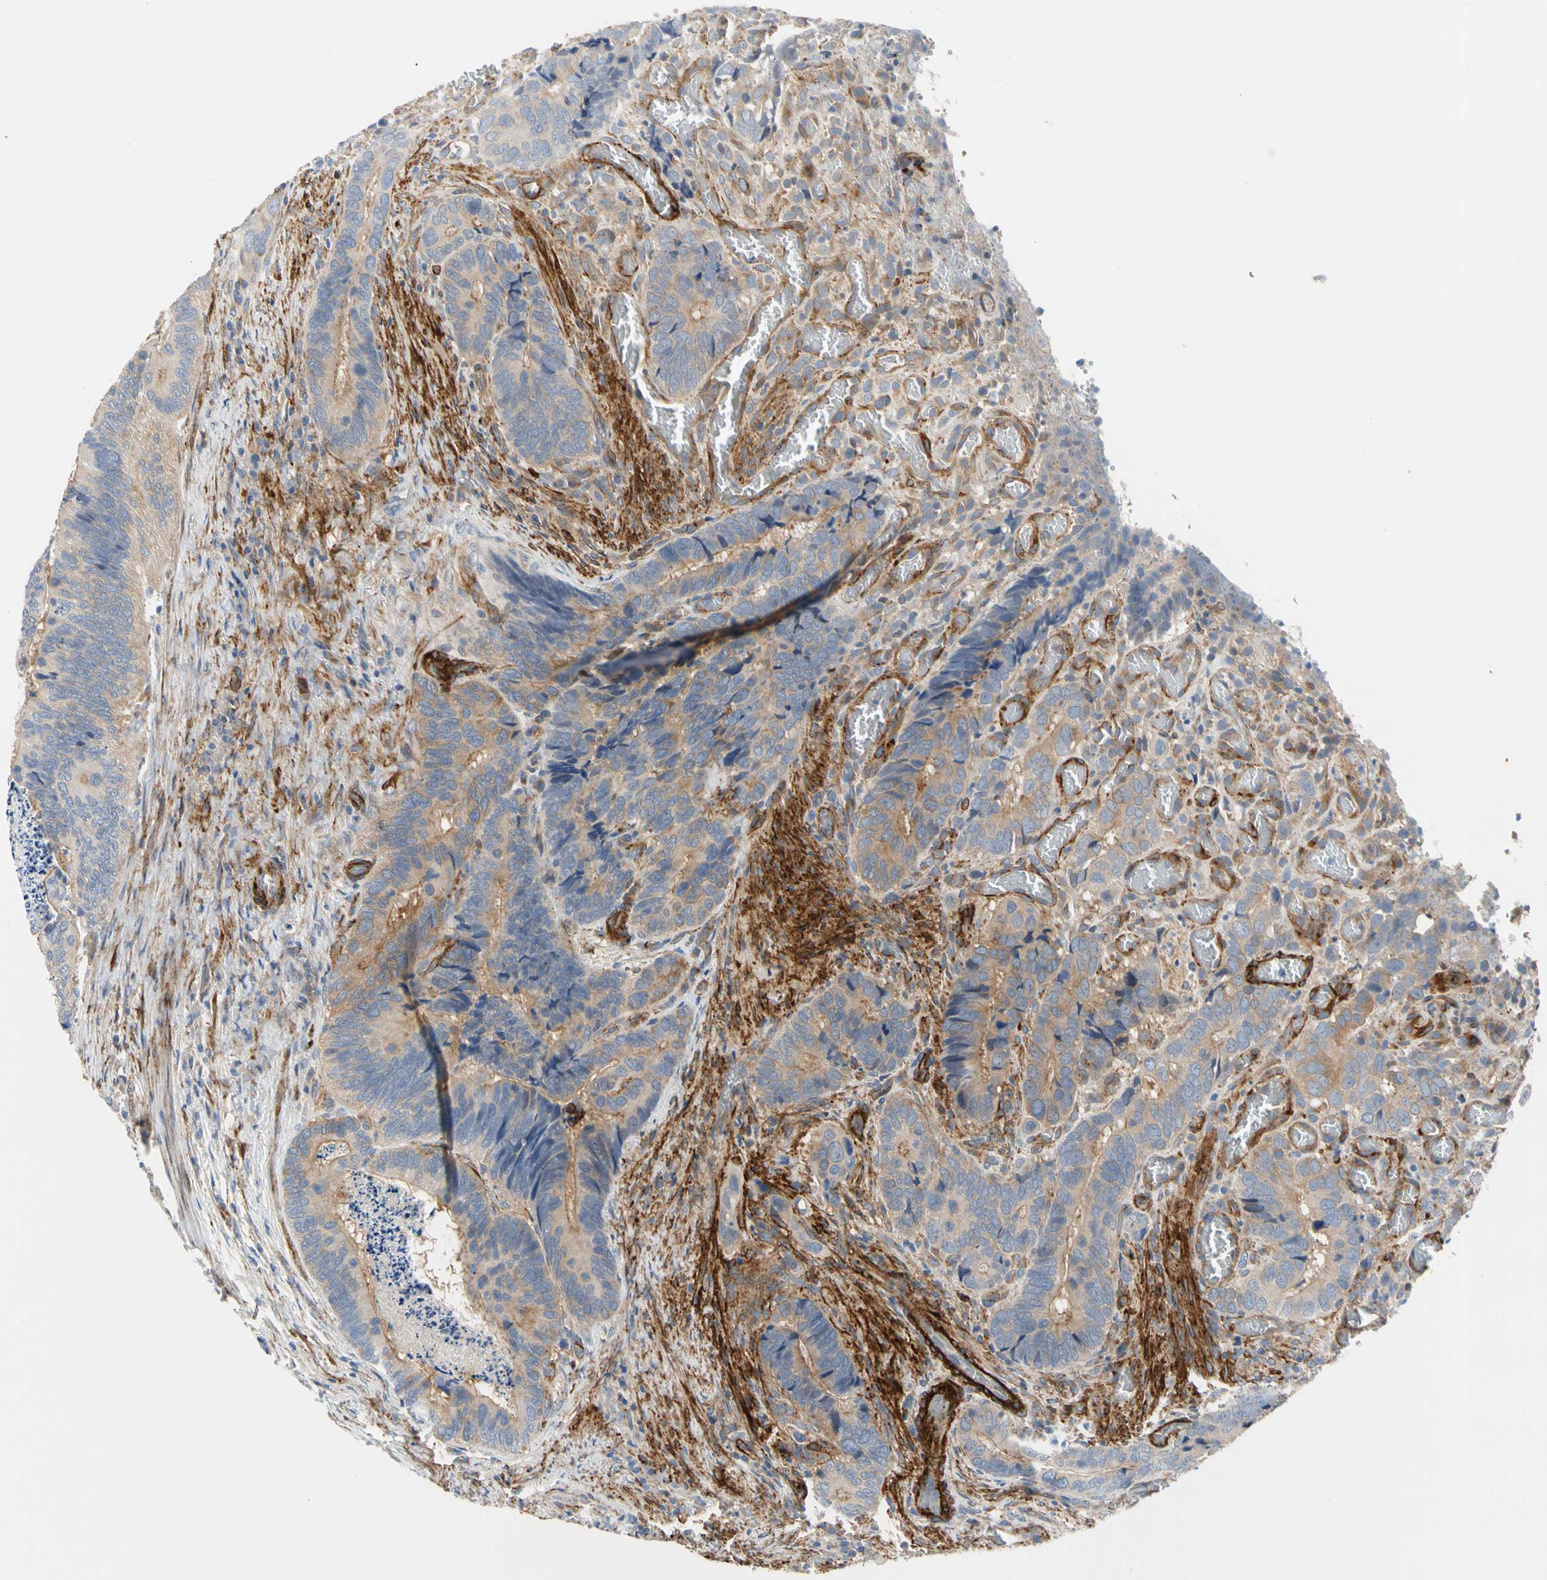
{"staining": {"intensity": "moderate", "quantity": "25%-75%", "location": "cytoplasmic/membranous"}, "tissue": "colorectal cancer", "cell_type": "Tumor cells", "image_type": "cancer", "snomed": [{"axis": "morphology", "description": "Adenocarcinoma, NOS"}, {"axis": "topography", "description": "Colon"}], "caption": "An image of human adenocarcinoma (colorectal) stained for a protein displays moderate cytoplasmic/membranous brown staining in tumor cells.", "gene": "ENTREP3", "patient": {"sex": "male", "age": 72}}